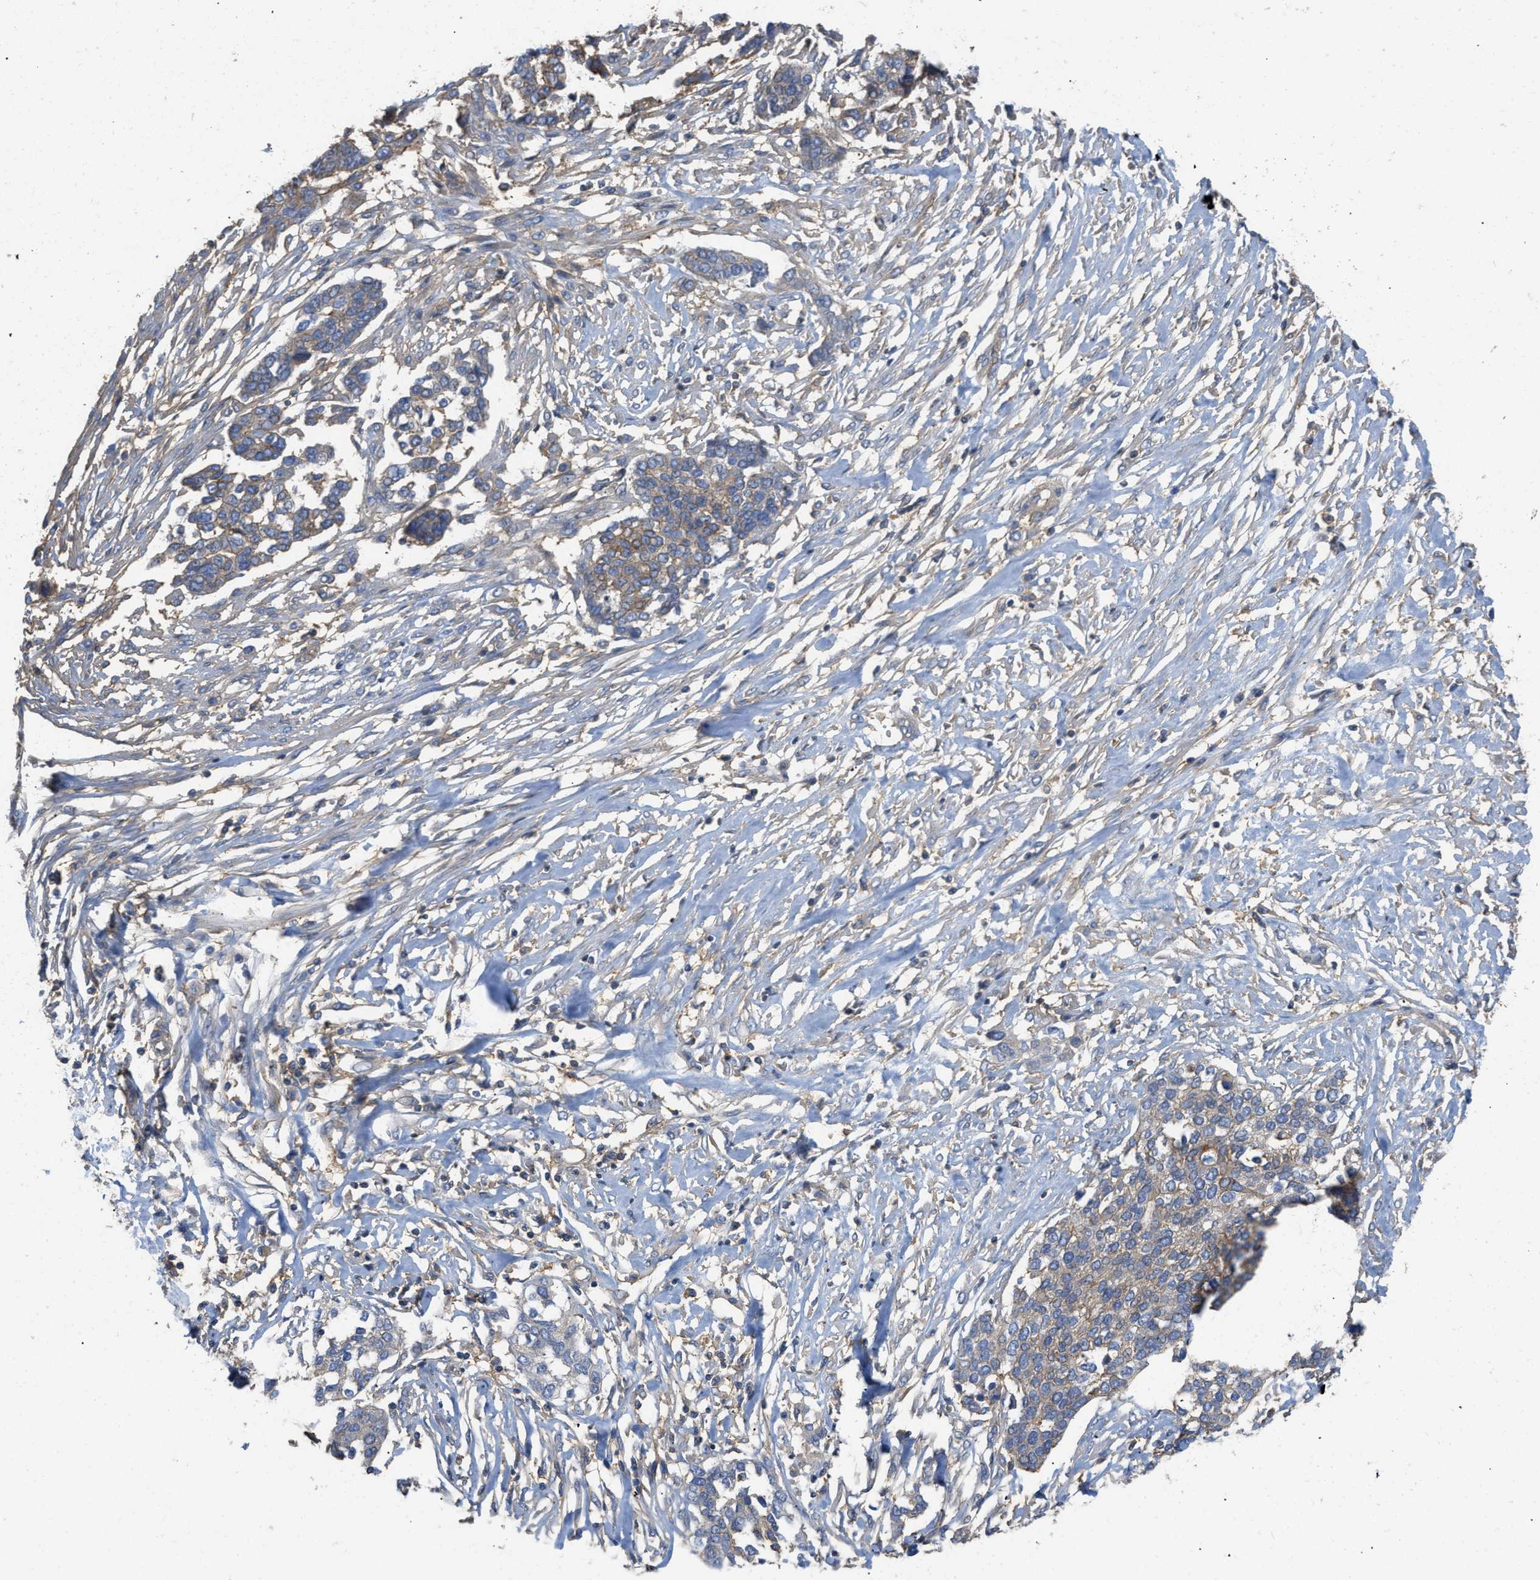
{"staining": {"intensity": "moderate", "quantity": ">75%", "location": "cytoplasmic/membranous"}, "tissue": "ovarian cancer", "cell_type": "Tumor cells", "image_type": "cancer", "snomed": [{"axis": "morphology", "description": "Cystadenocarcinoma, serous, NOS"}, {"axis": "topography", "description": "Ovary"}], "caption": "Immunohistochemical staining of human ovarian cancer (serous cystadenocarcinoma) displays medium levels of moderate cytoplasmic/membranous protein positivity in approximately >75% of tumor cells. (IHC, brightfield microscopy, high magnification).", "gene": "GNB4", "patient": {"sex": "female", "age": 44}}